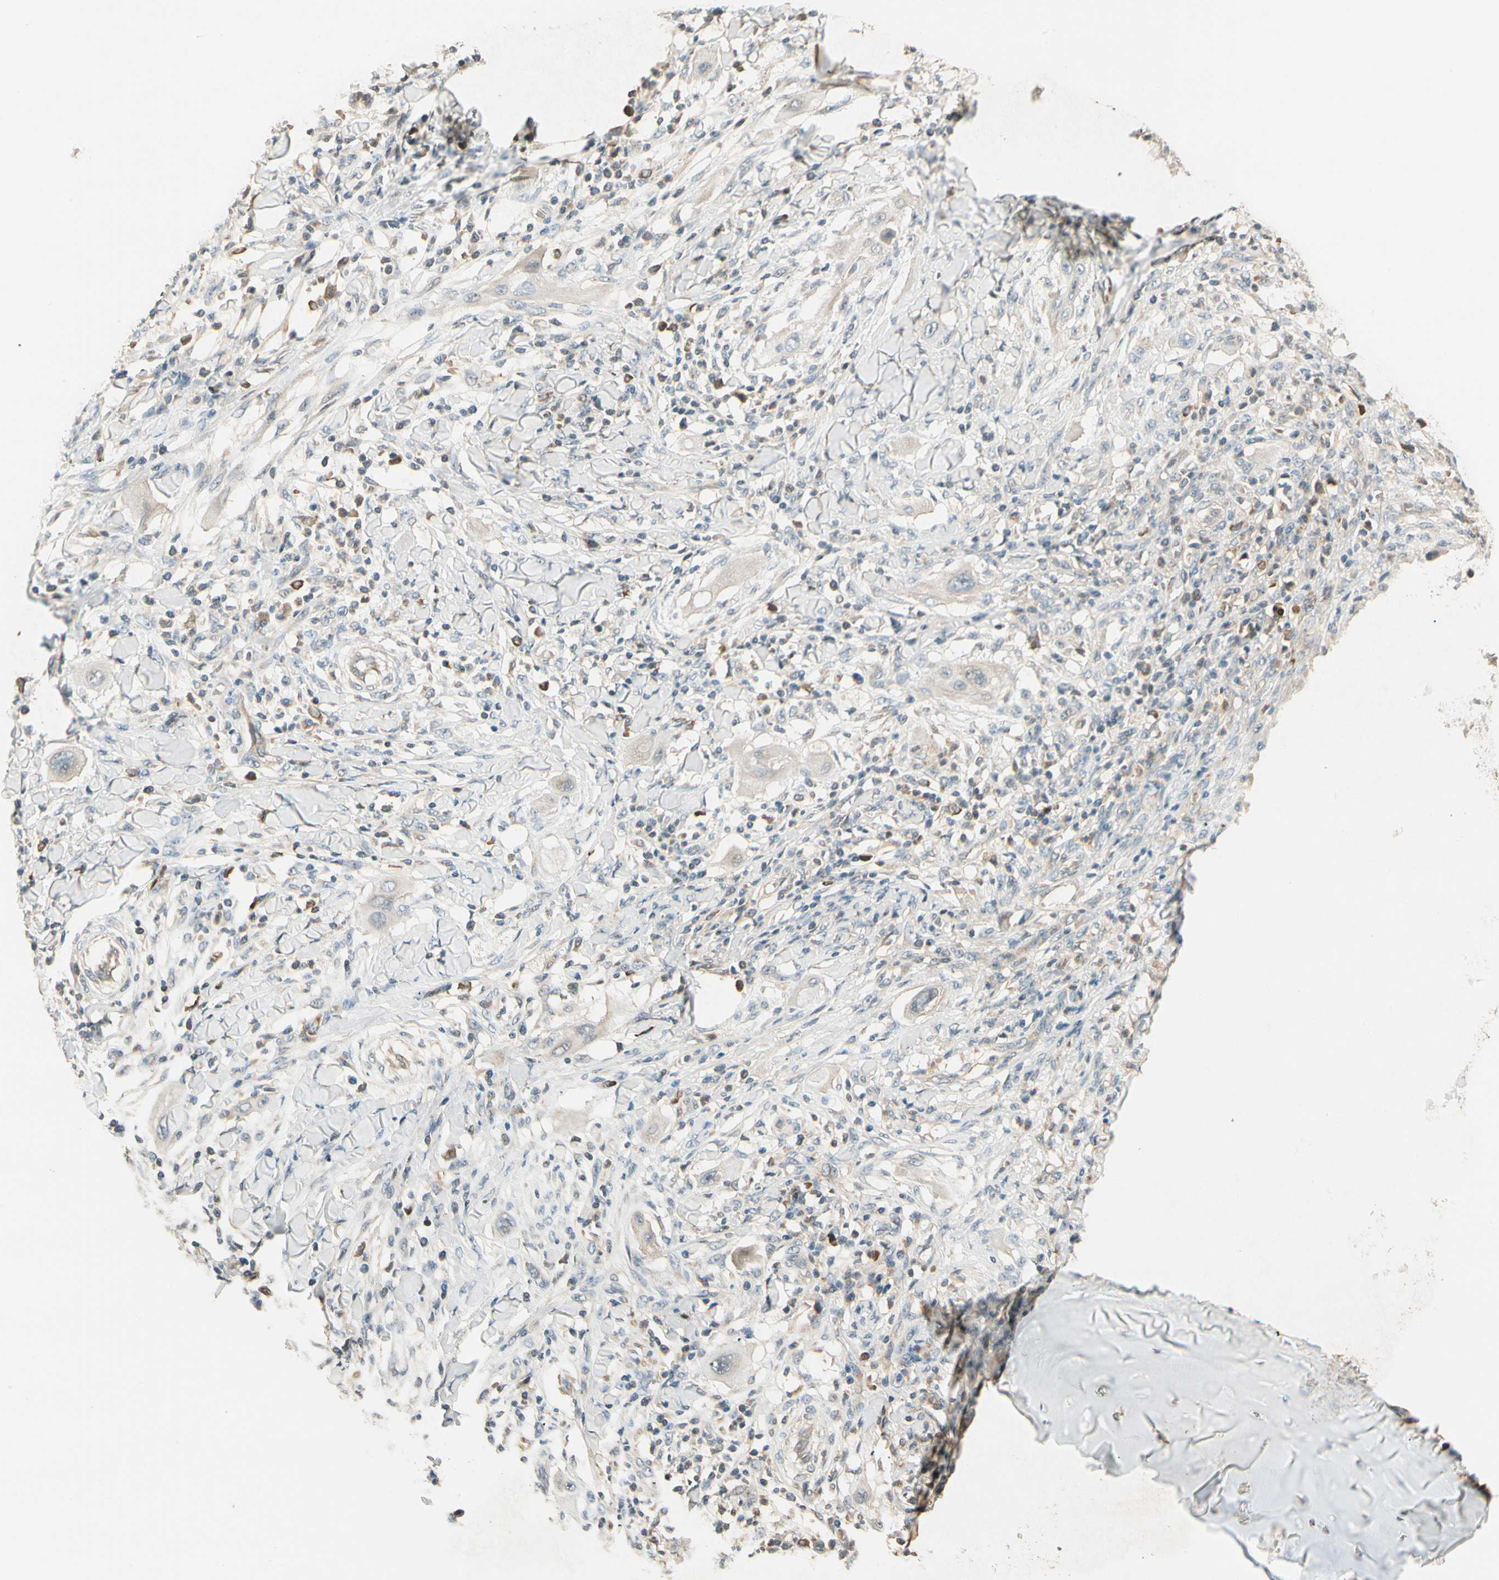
{"staining": {"intensity": "weak", "quantity": ">75%", "location": "cytoplasmic/membranous"}, "tissue": "lung cancer", "cell_type": "Tumor cells", "image_type": "cancer", "snomed": [{"axis": "morphology", "description": "Squamous cell carcinoma, NOS"}, {"axis": "topography", "description": "Lung"}], "caption": "DAB immunohistochemical staining of lung squamous cell carcinoma demonstrates weak cytoplasmic/membranous protein expression in about >75% of tumor cells. (brown staining indicates protein expression, while blue staining denotes nuclei).", "gene": "TNFRSF21", "patient": {"sex": "female", "age": 47}}